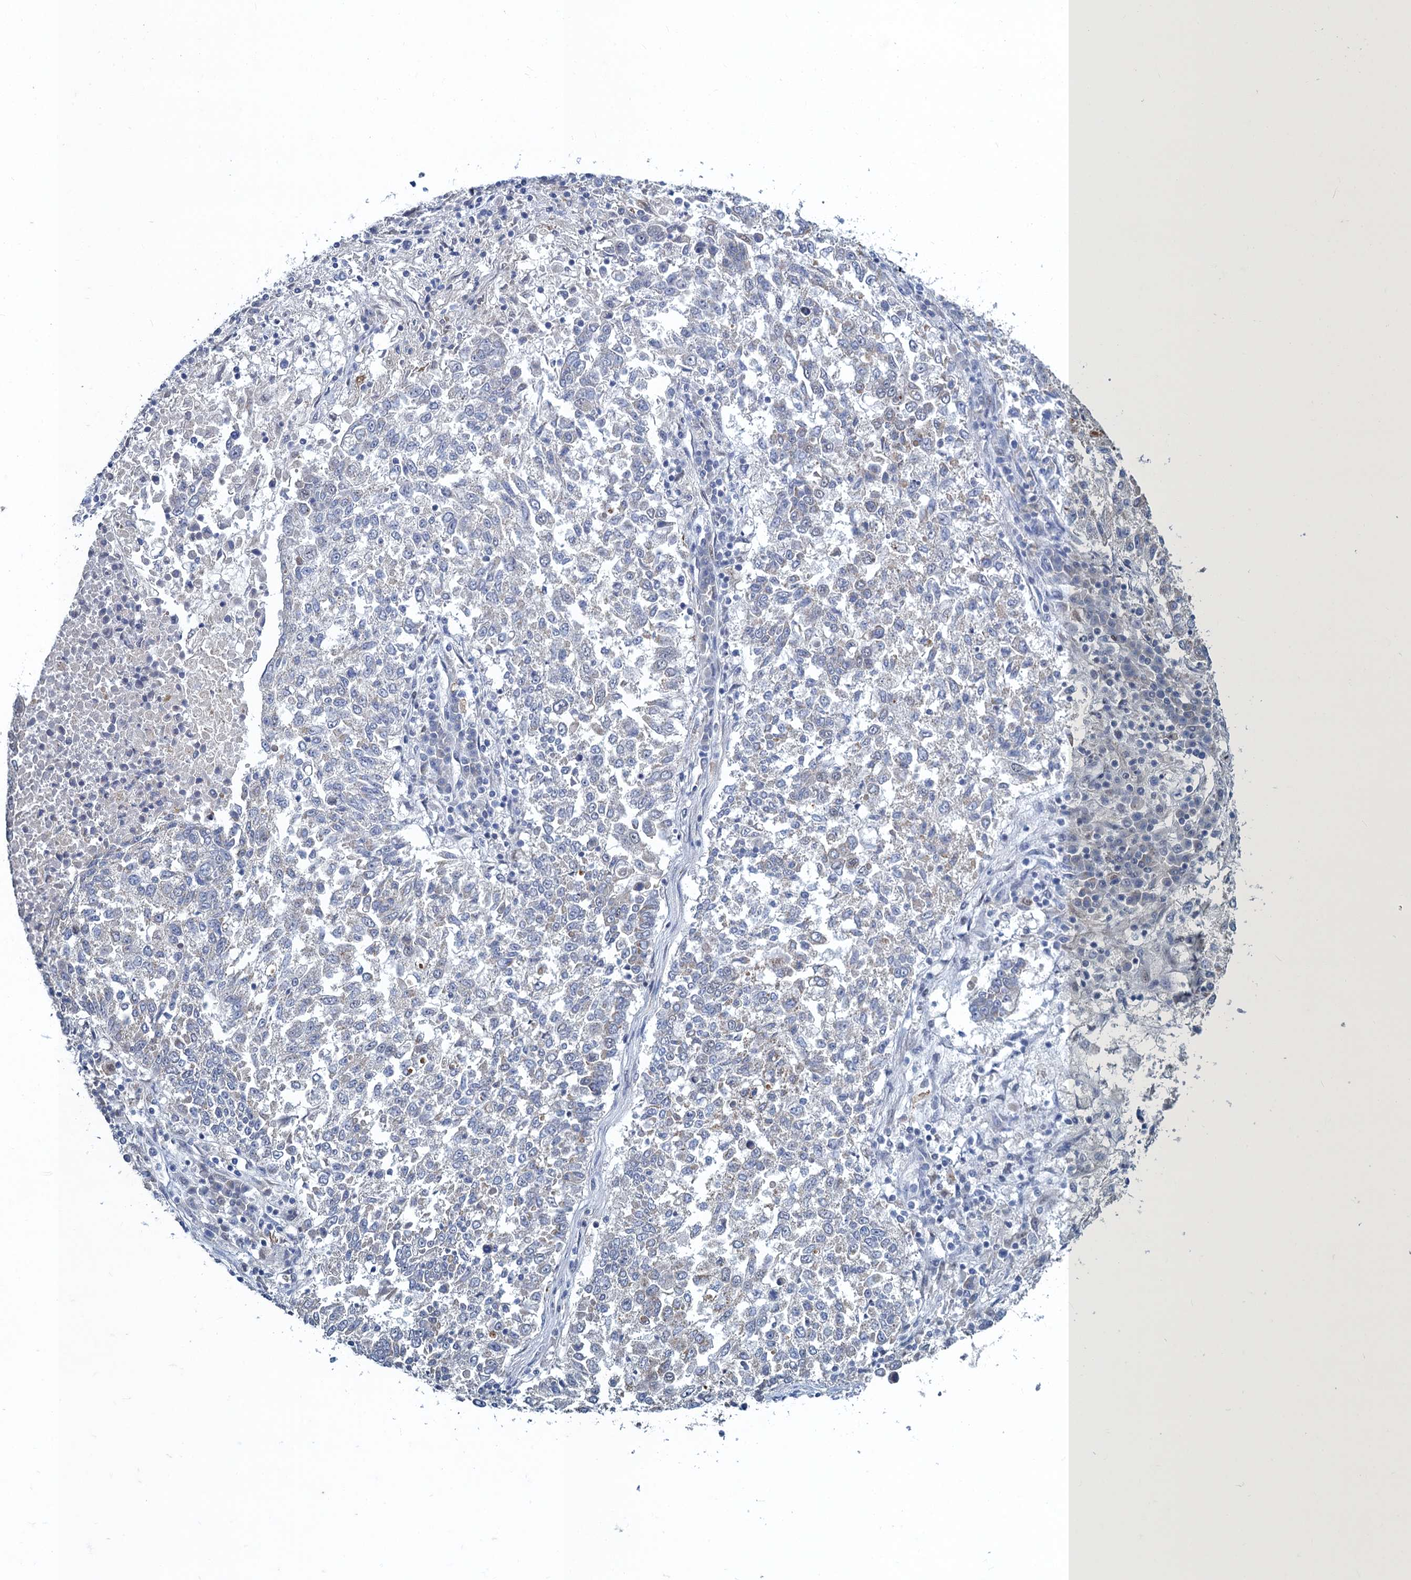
{"staining": {"intensity": "negative", "quantity": "none", "location": "none"}, "tissue": "lung cancer", "cell_type": "Tumor cells", "image_type": "cancer", "snomed": [{"axis": "morphology", "description": "Squamous cell carcinoma, NOS"}, {"axis": "topography", "description": "Lung"}], "caption": "Lung squamous cell carcinoma stained for a protein using immunohistochemistry shows no staining tumor cells.", "gene": "ATOSA", "patient": {"sex": "male", "age": 73}}